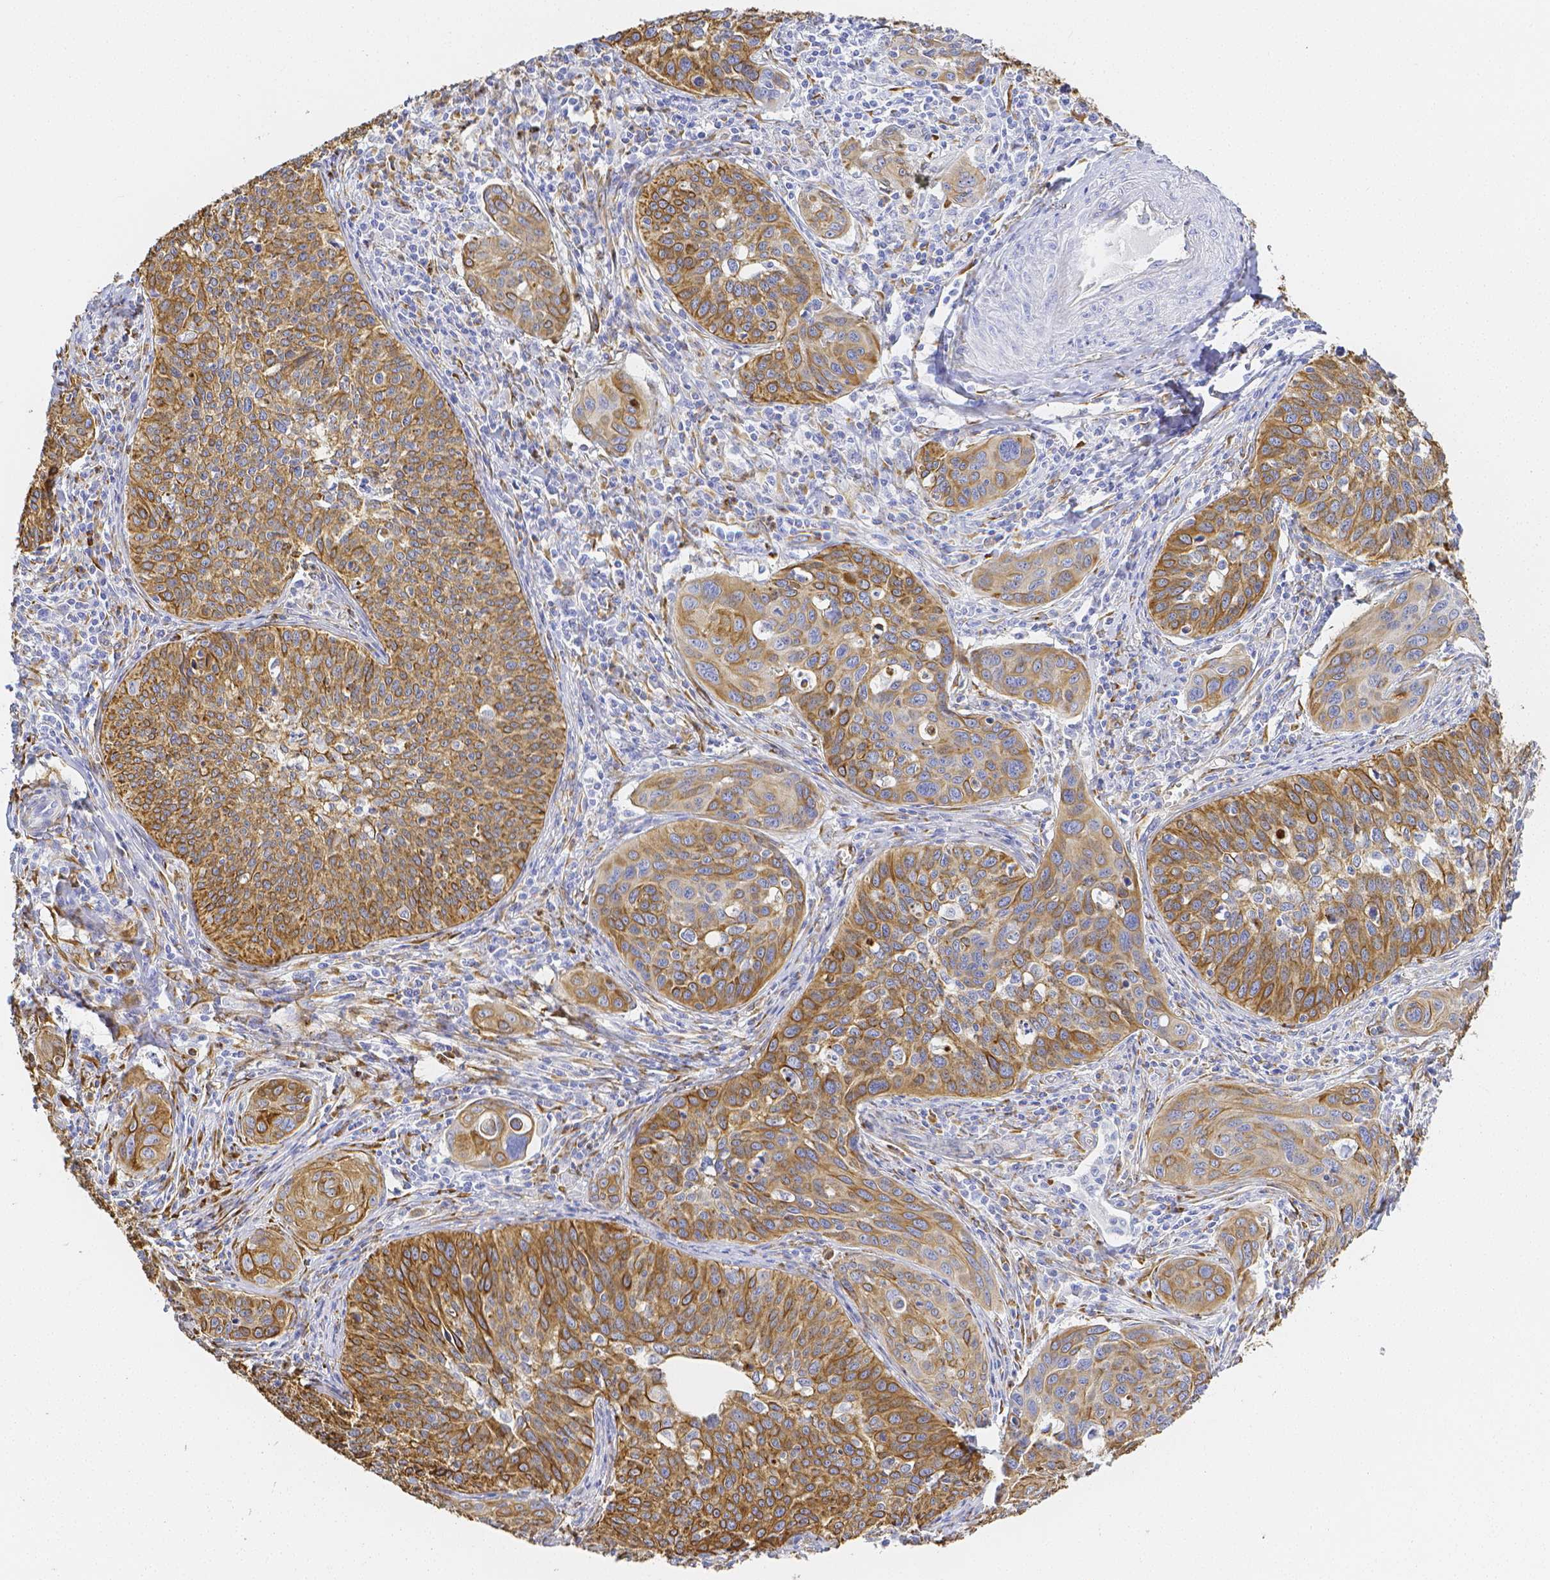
{"staining": {"intensity": "moderate", "quantity": "<25%", "location": "cytoplasmic/membranous"}, "tissue": "cervical cancer", "cell_type": "Tumor cells", "image_type": "cancer", "snomed": [{"axis": "morphology", "description": "Squamous cell carcinoma, NOS"}, {"axis": "topography", "description": "Cervix"}], "caption": "Cervical cancer (squamous cell carcinoma) stained with DAB (3,3'-diaminobenzidine) immunohistochemistry shows low levels of moderate cytoplasmic/membranous staining in about <25% of tumor cells.", "gene": "SMURF1", "patient": {"sex": "female", "age": 31}}